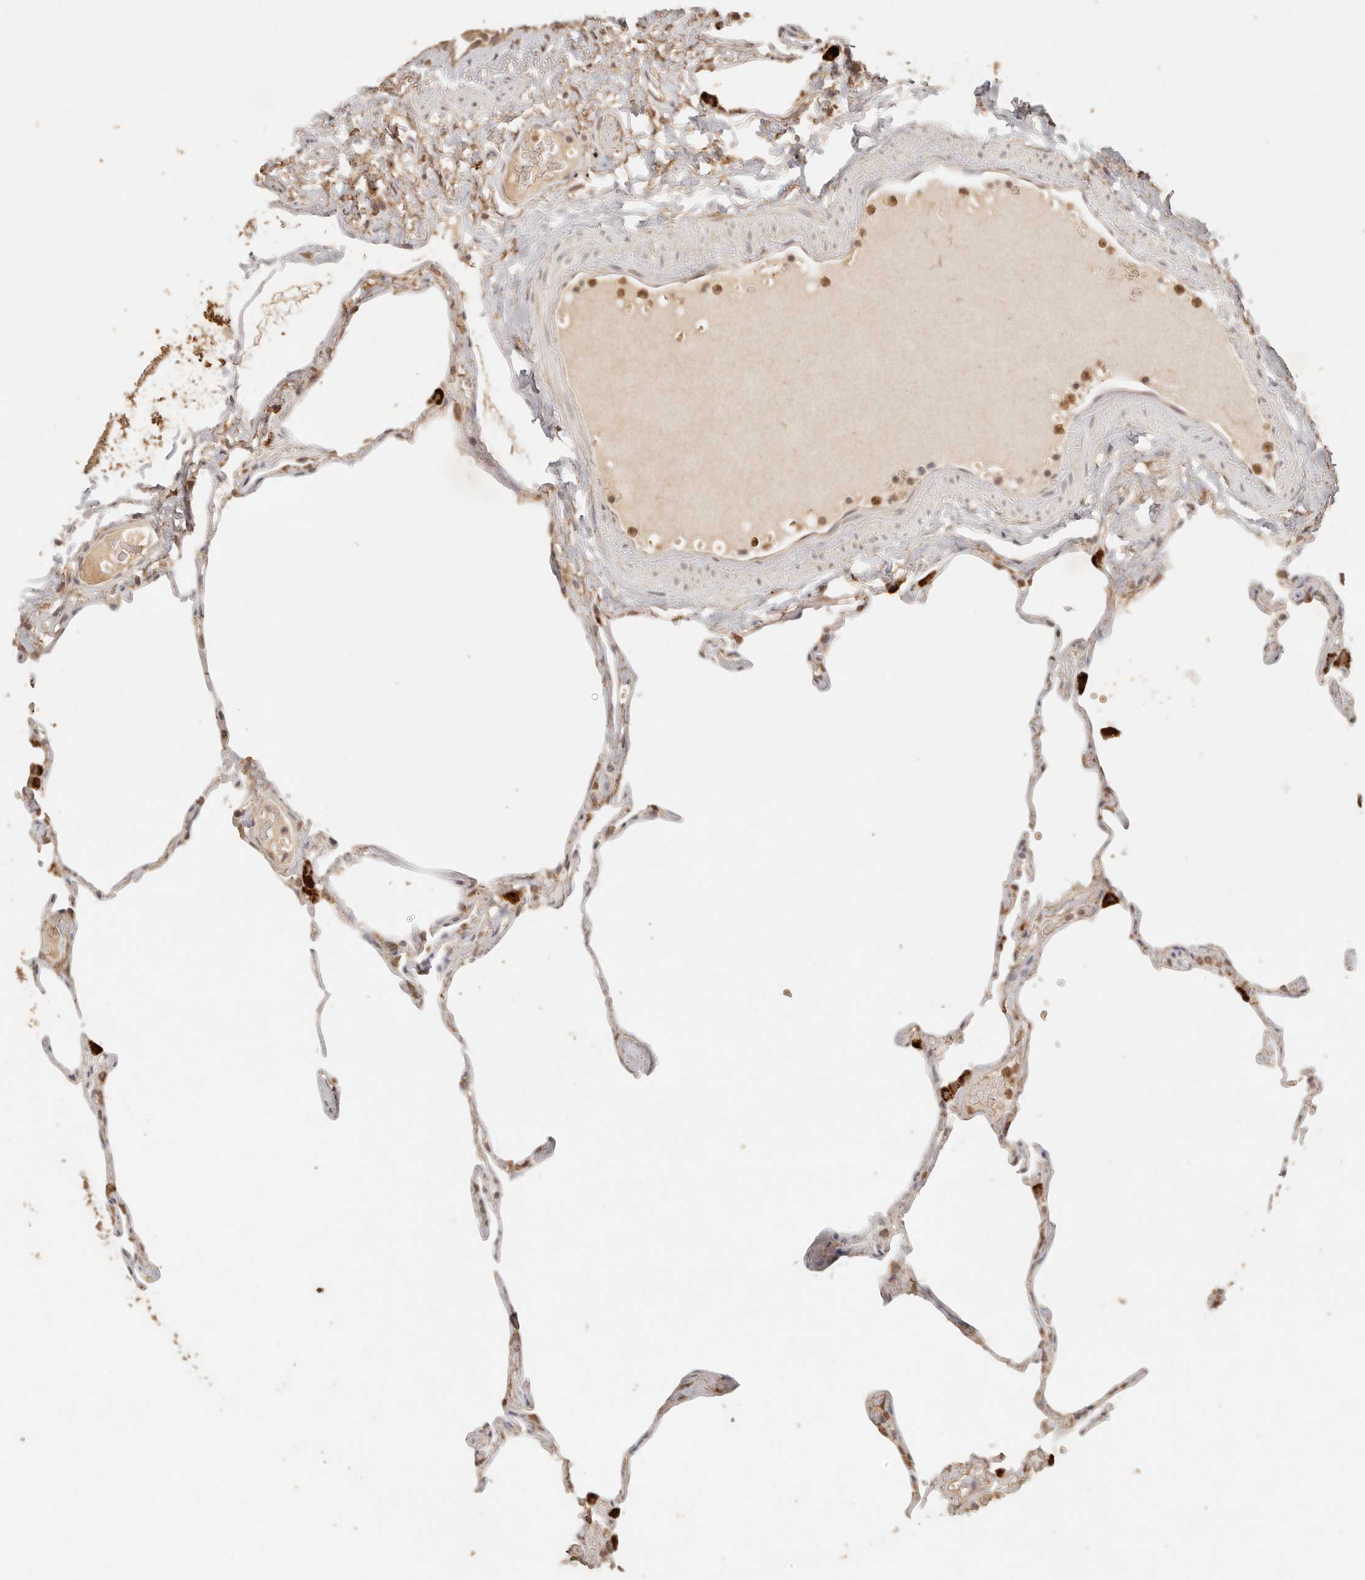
{"staining": {"intensity": "weak", "quantity": "<25%", "location": "cytoplasmic/membranous"}, "tissue": "lung", "cell_type": "Alveolar cells", "image_type": "normal", "snomed": [{"axis": "morphology", "description": "Normal tissue, NOS"}, {"axis": "topography", "description": "Lung"}], "caption": "A high-resolution photomicrograph shows IHC staining of normal lung, which demonstrates no significant positivity in alveolar cells. The staining is performed using DAB brown chromogen with nuclei counter-stained in using hematoxylin.", "gene": "INTS11", "patient": {"sex": "male", "age": 65}}